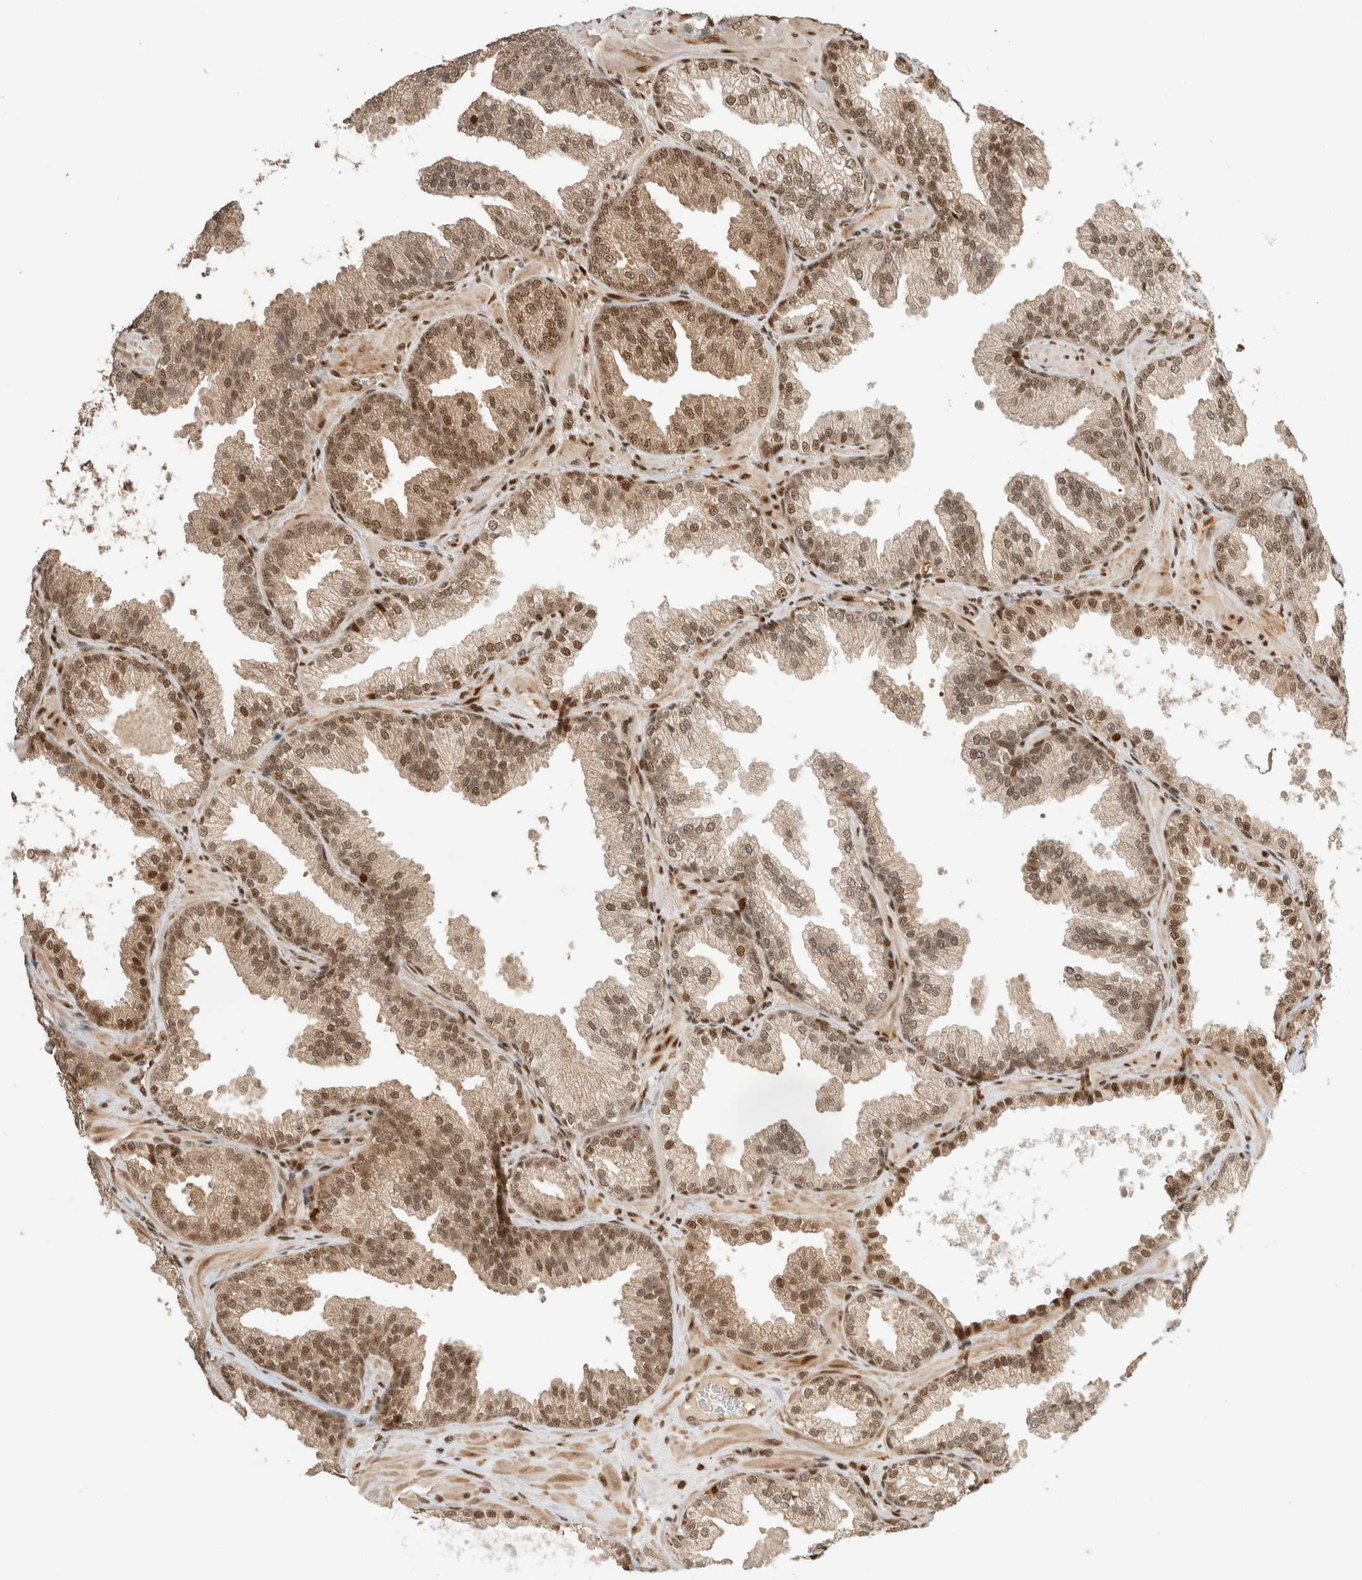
{"staining": {"intensity": "moderate", "quantity": ">75%", "location": "cytoplasmic/membranous,nuclear"}, "tissue": "prostate cancer", "cell_type": "Tumor cells", "image_type": "cancer", "snomed": [{"axis": "morphology", "description": "Adenocarcinoma, Low grade"}, {"axis": "topography", "description": "Prostate"}], "caption": "Immunohistochemical staining of prostate cancer reveals medium levels of moderate cytoplasmic/membranous and nuclear staining in approximately >75% of tumor cells.", "gene": "SNRNP40", "patient": {"sex": "male", "age": 62}}